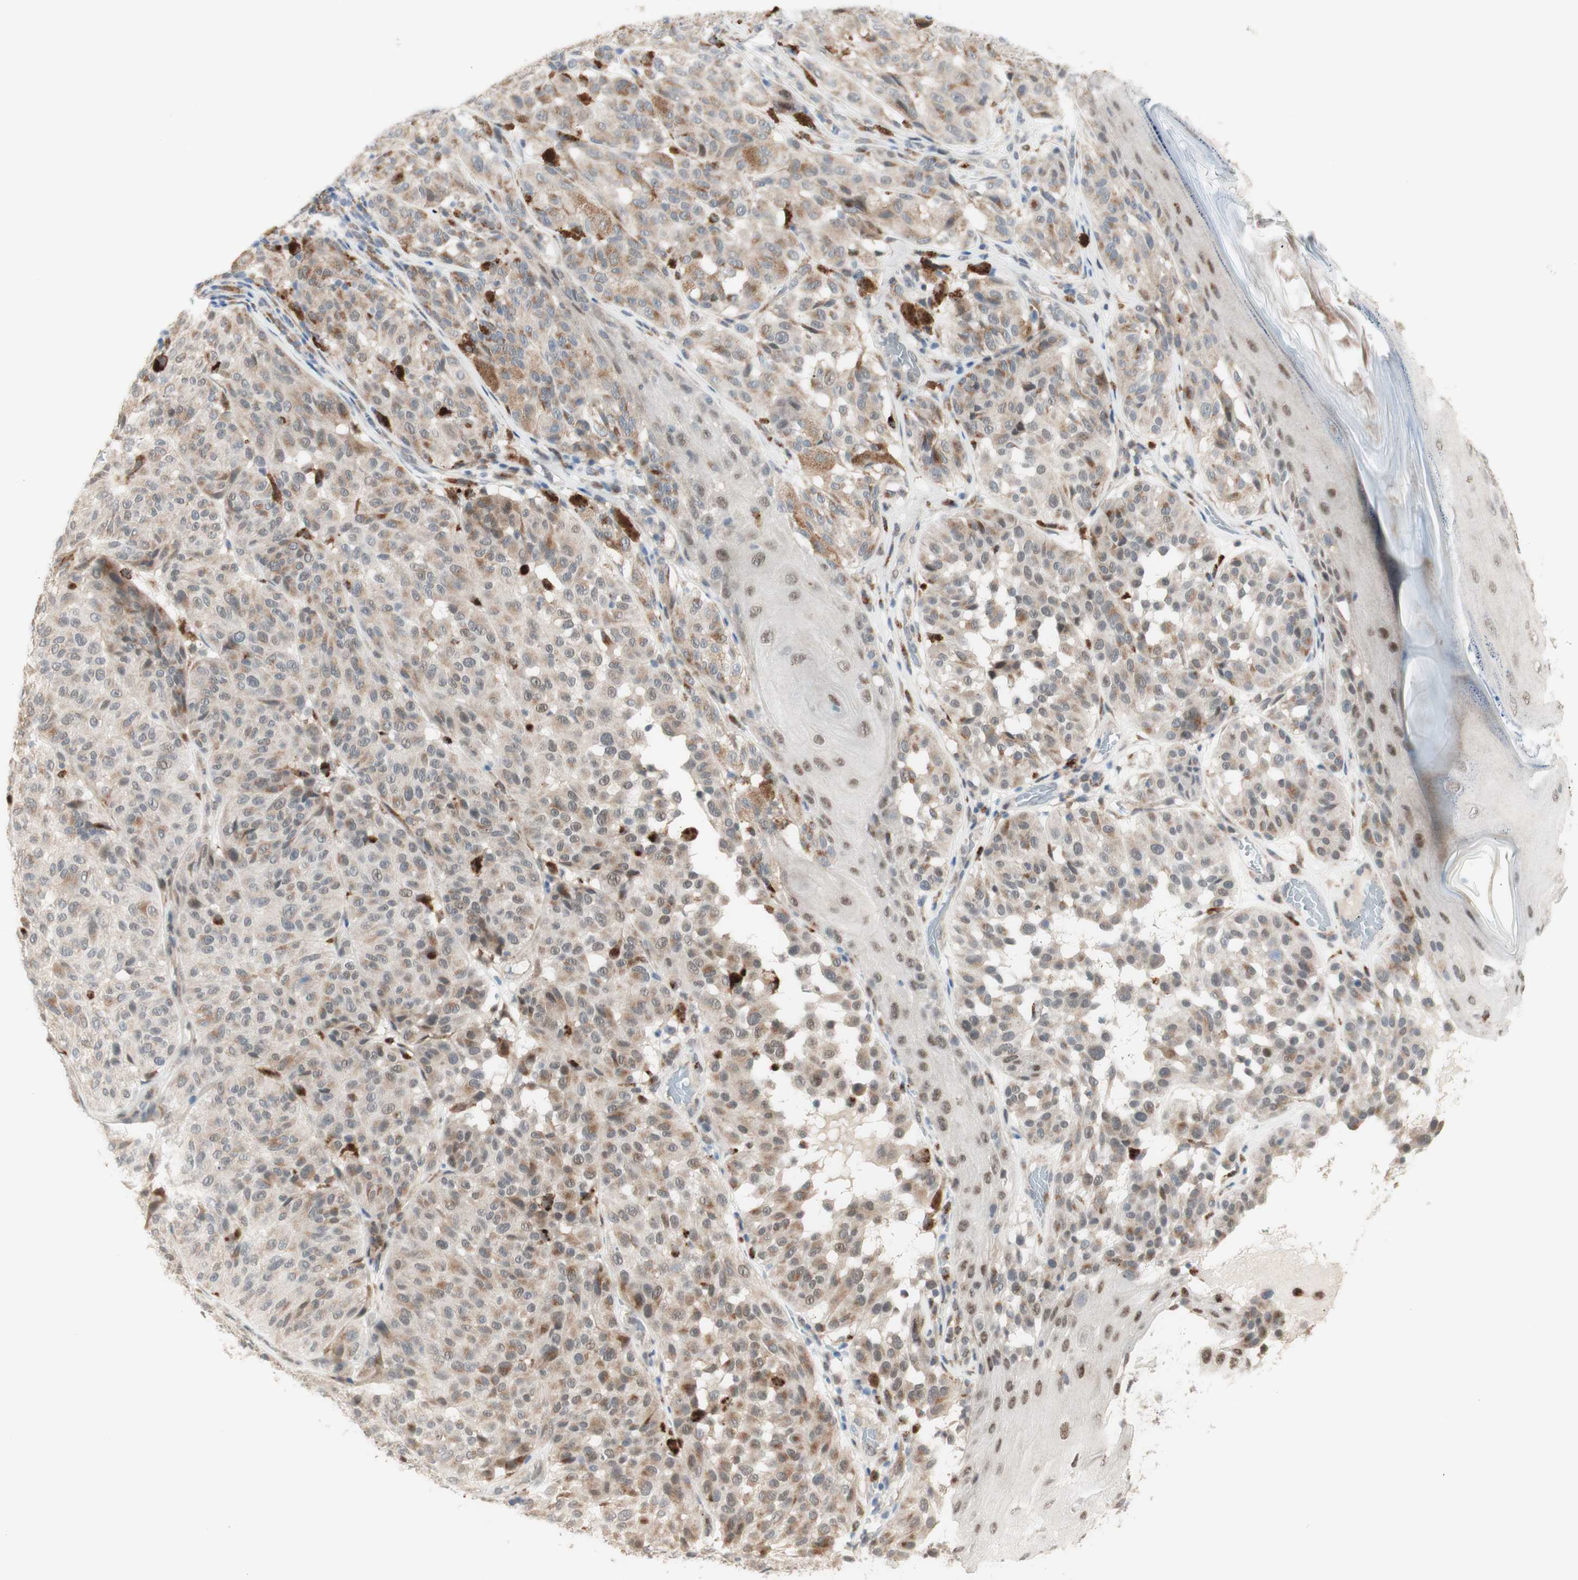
{"staining": {"intensity": "weak", "quantity": "25%-75%", "location": "cytoplasmic/membranous"}, "tissue": "melanoma", "cell_type": "Tumor cells", "image_type": "cancer", "snomed": [{"axis": "morphology", "description": "Malignant melanoma, NOS"}, {"axis": "topography", "description": "Skin"}], "caption": "IHC (DAB (3,3'-diaminobenzidine)) staining of malignant melanoma shows weak cytoplasmic/membranous protein staining in about 25%-75% of tumor cells. Nuclei are stained in blue.", "gene": "GAPT", "patient": {"sex": "female", "age": 46}}